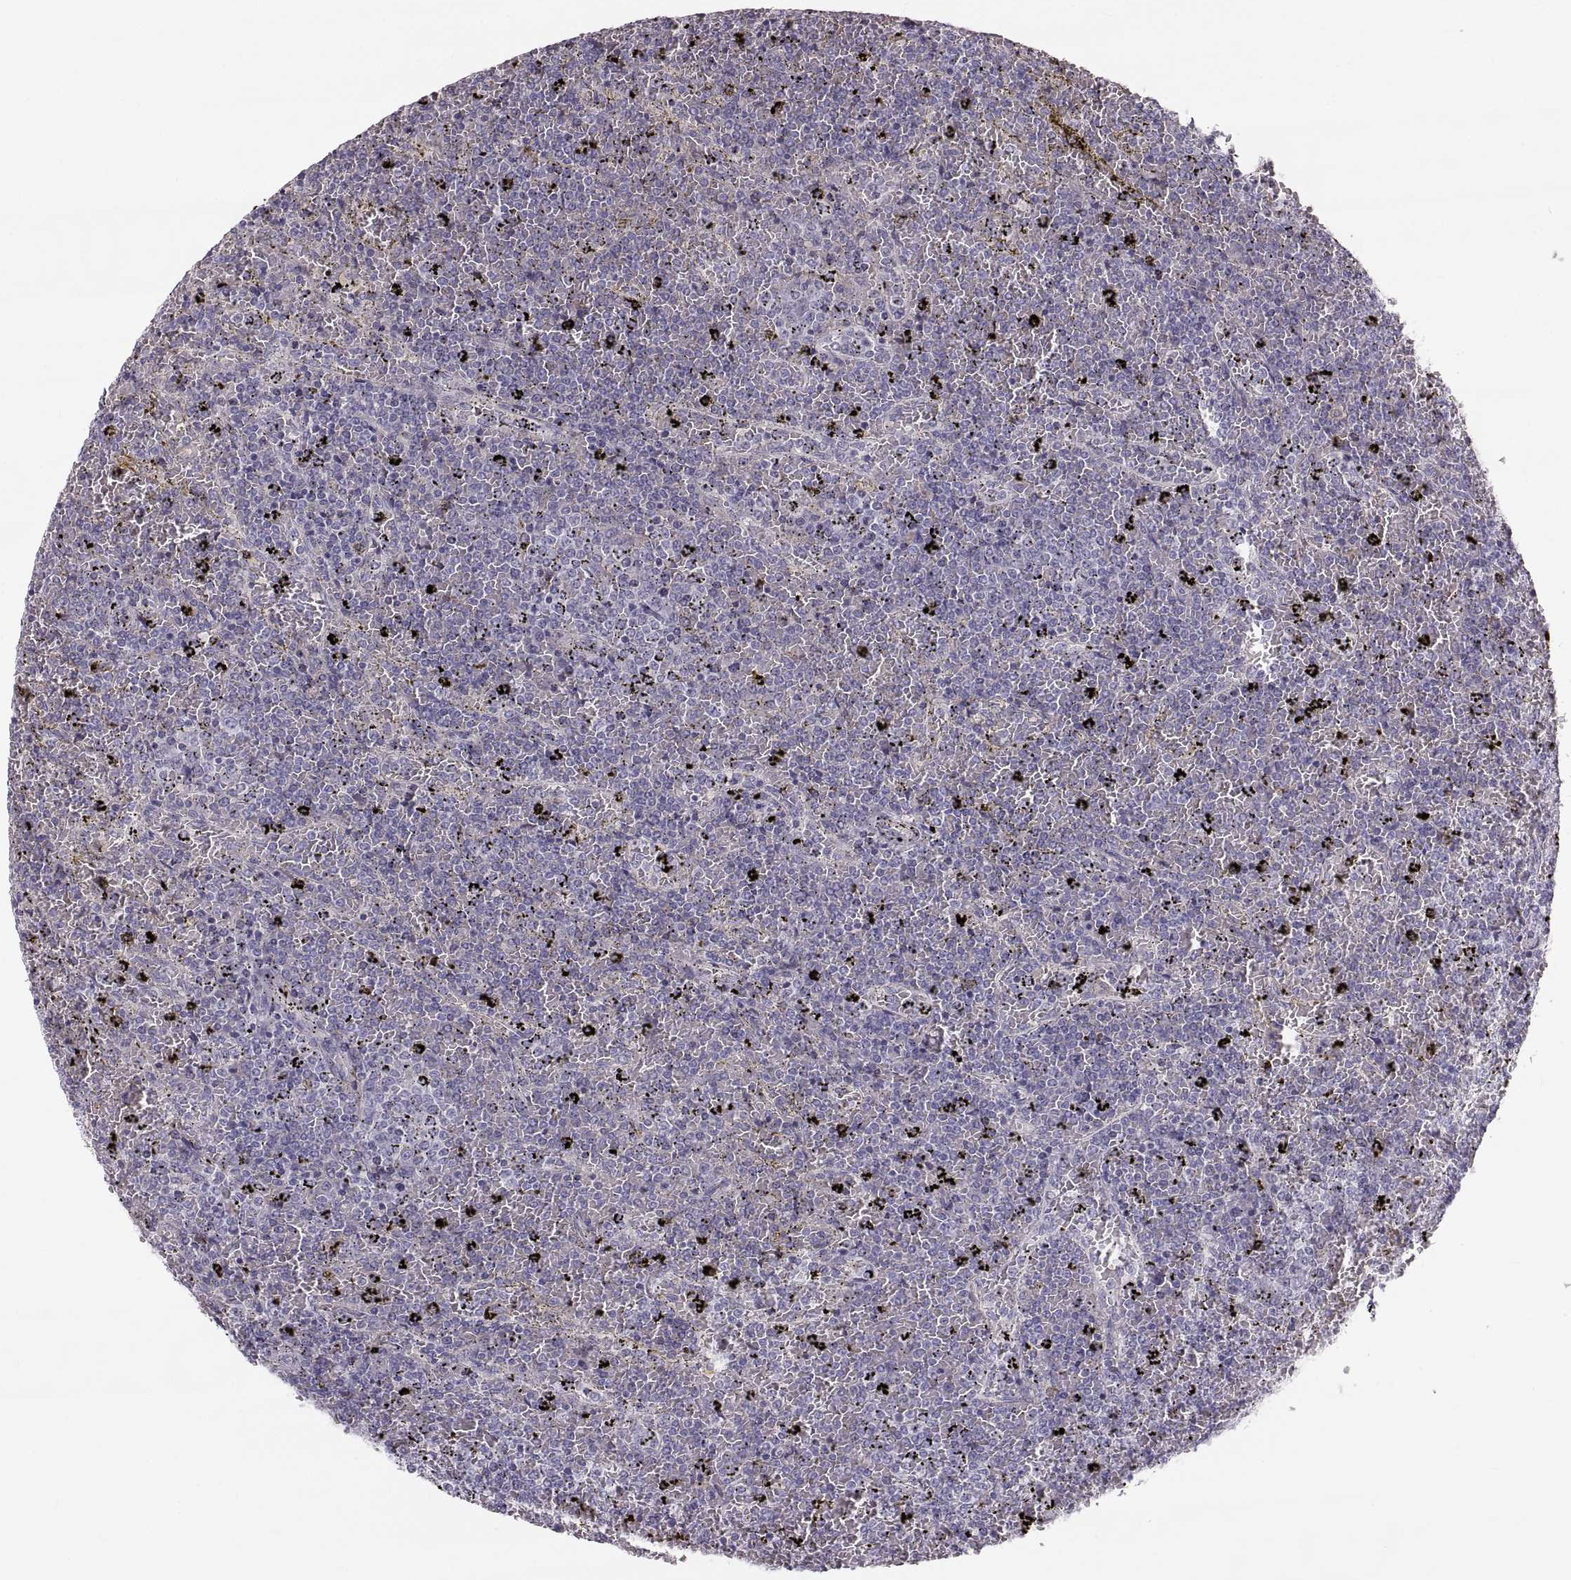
{"staining": {"intensity": "negative", "quantity": "none", "location": "none"}, "tissue": "lymphoma", "cell_type": "Tumor cells", "image_type": "cancer", "snomed": [{"axis": "morphology", "description": "Malignant lymphoma, non-Hodgkin's type, Low grade"}, {"axis": "topography", "description": "Spleen"}], "caption": "The photomicrograph demonstrates no significant expression in tumor cells of malignant lymphoma, non-Hodgkin's type (low-grade).", "gene": "RUNDC3A", "patient": {"sex": "female", "age": 77}}